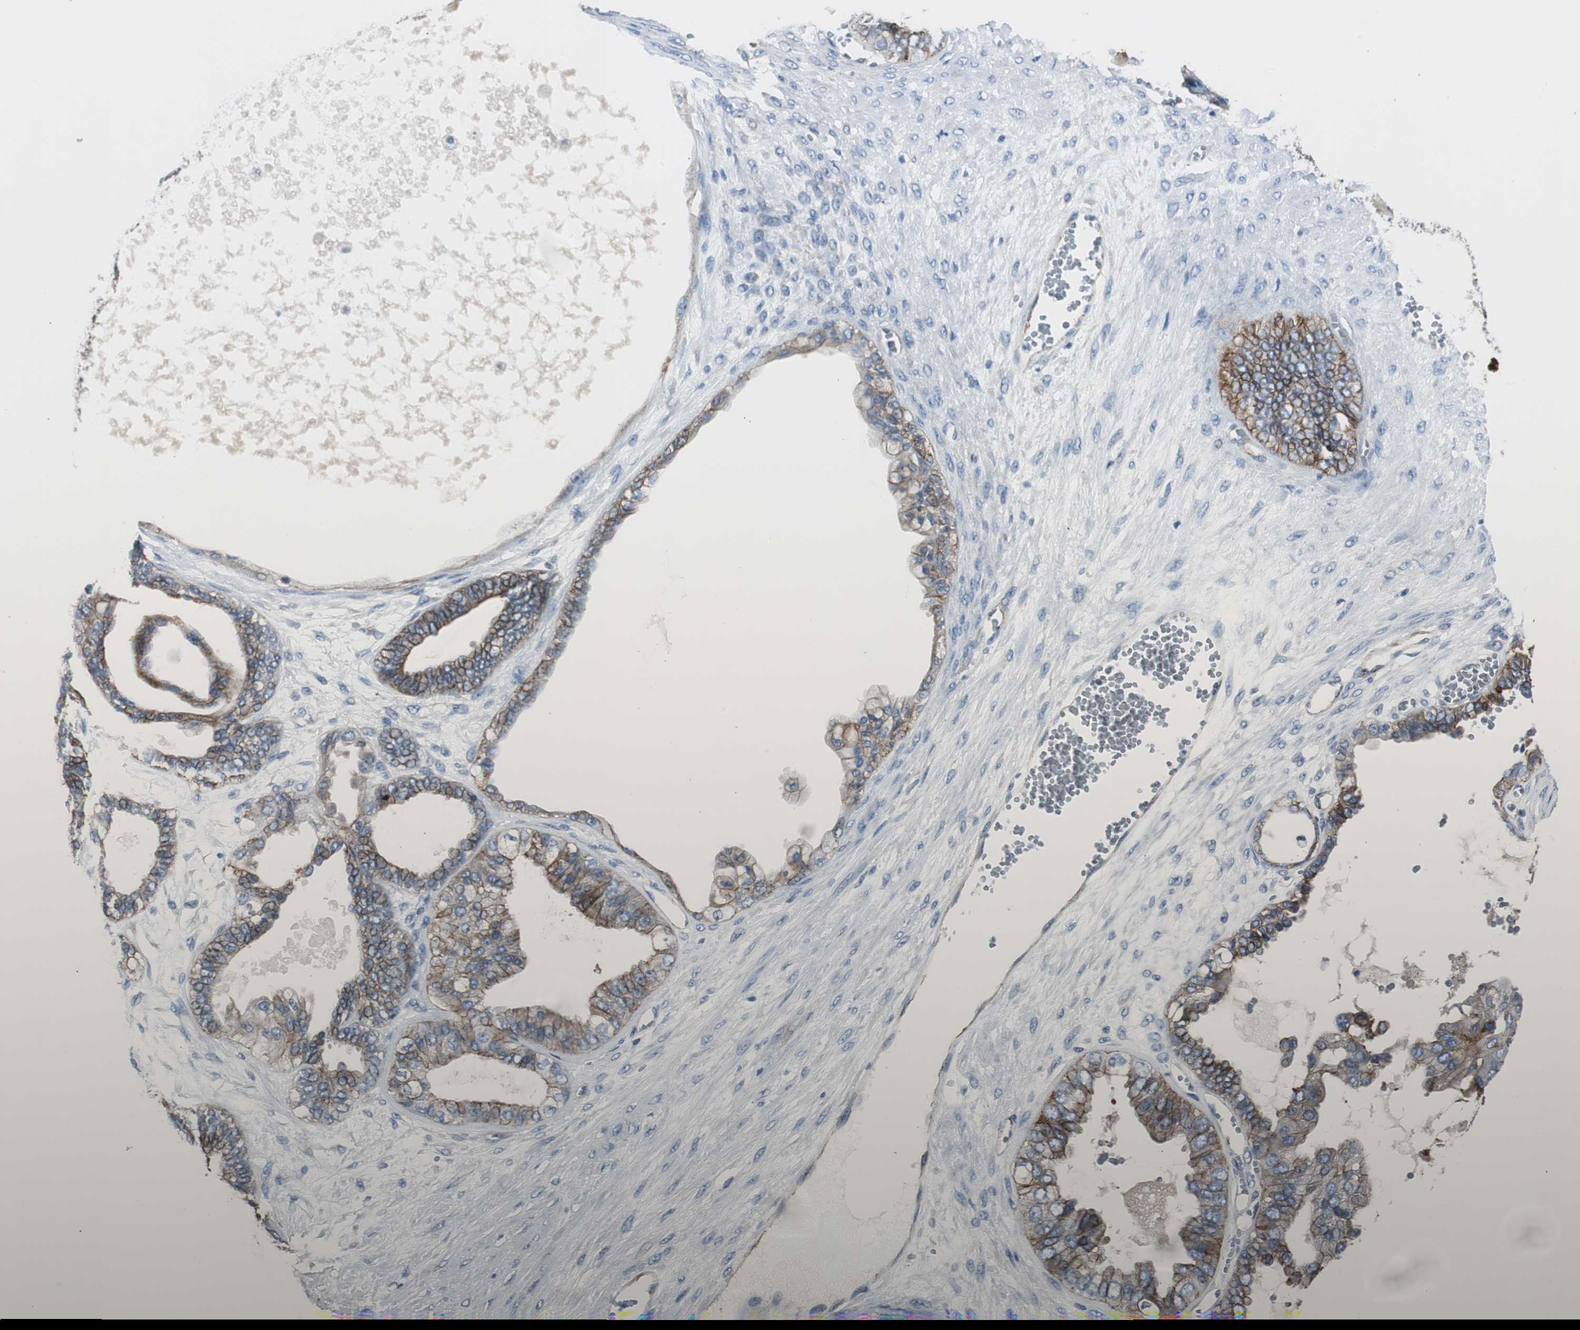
{"staining": {"intensity": "strong", "quantity": ">75%", "location": "cytoplasmic/membranous"}, "tissue": "ovarian cancer", "cell_type": "Tumor cells", "image_type": "cancer", "snomed": [{"axis": "morphology", "description": "Carcinoma, NOS"}, {"axis": "morphology", "description": "Carcinoma, endometroid"}, {"axis": "topography", "description": "Ovary"}], "caption": "Human ovarian endometroid carcinoma stained with a brown dye shows strong cytoplasmic/membranous positive positivity in about >75% of tumor cells.", "gene": "STXBP4", "patient": {"sex": "female", "age": 50}}